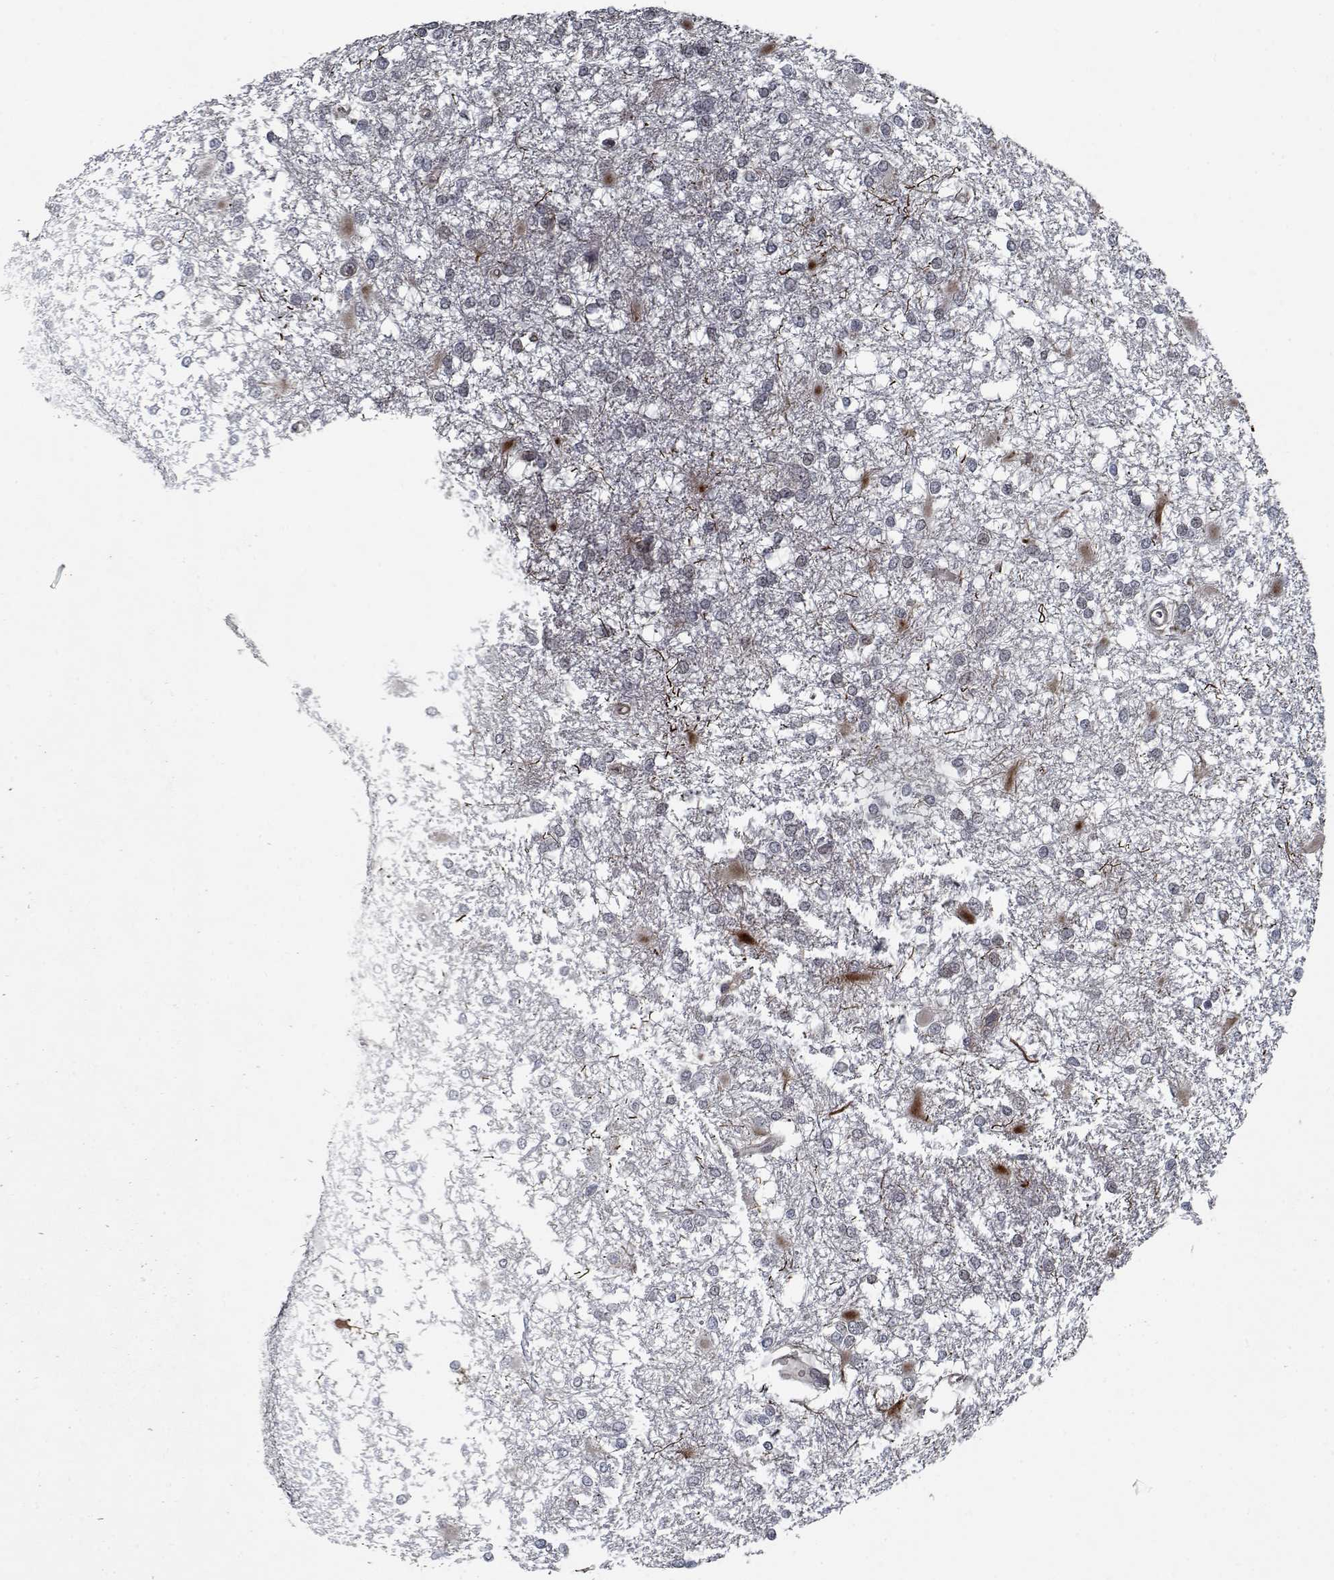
{"staining": {"intensity": "negative", "quantity": "none", "location": "none"}, "tissue": "glioma", "cell_type": "Tumor cells", "image_type": "cancer", "snomed": [{"axis": "morphology", "description": "Glioma, malignant, High grade"}, {"axis": "topography", "description": "Cerebral cortex"}], "caption": "A histopathology image of glioma stained for a protein exhibits no brown staining in tumor cells.", "gene": "NLK", "patient": {"sex": "male", "age": 79}}